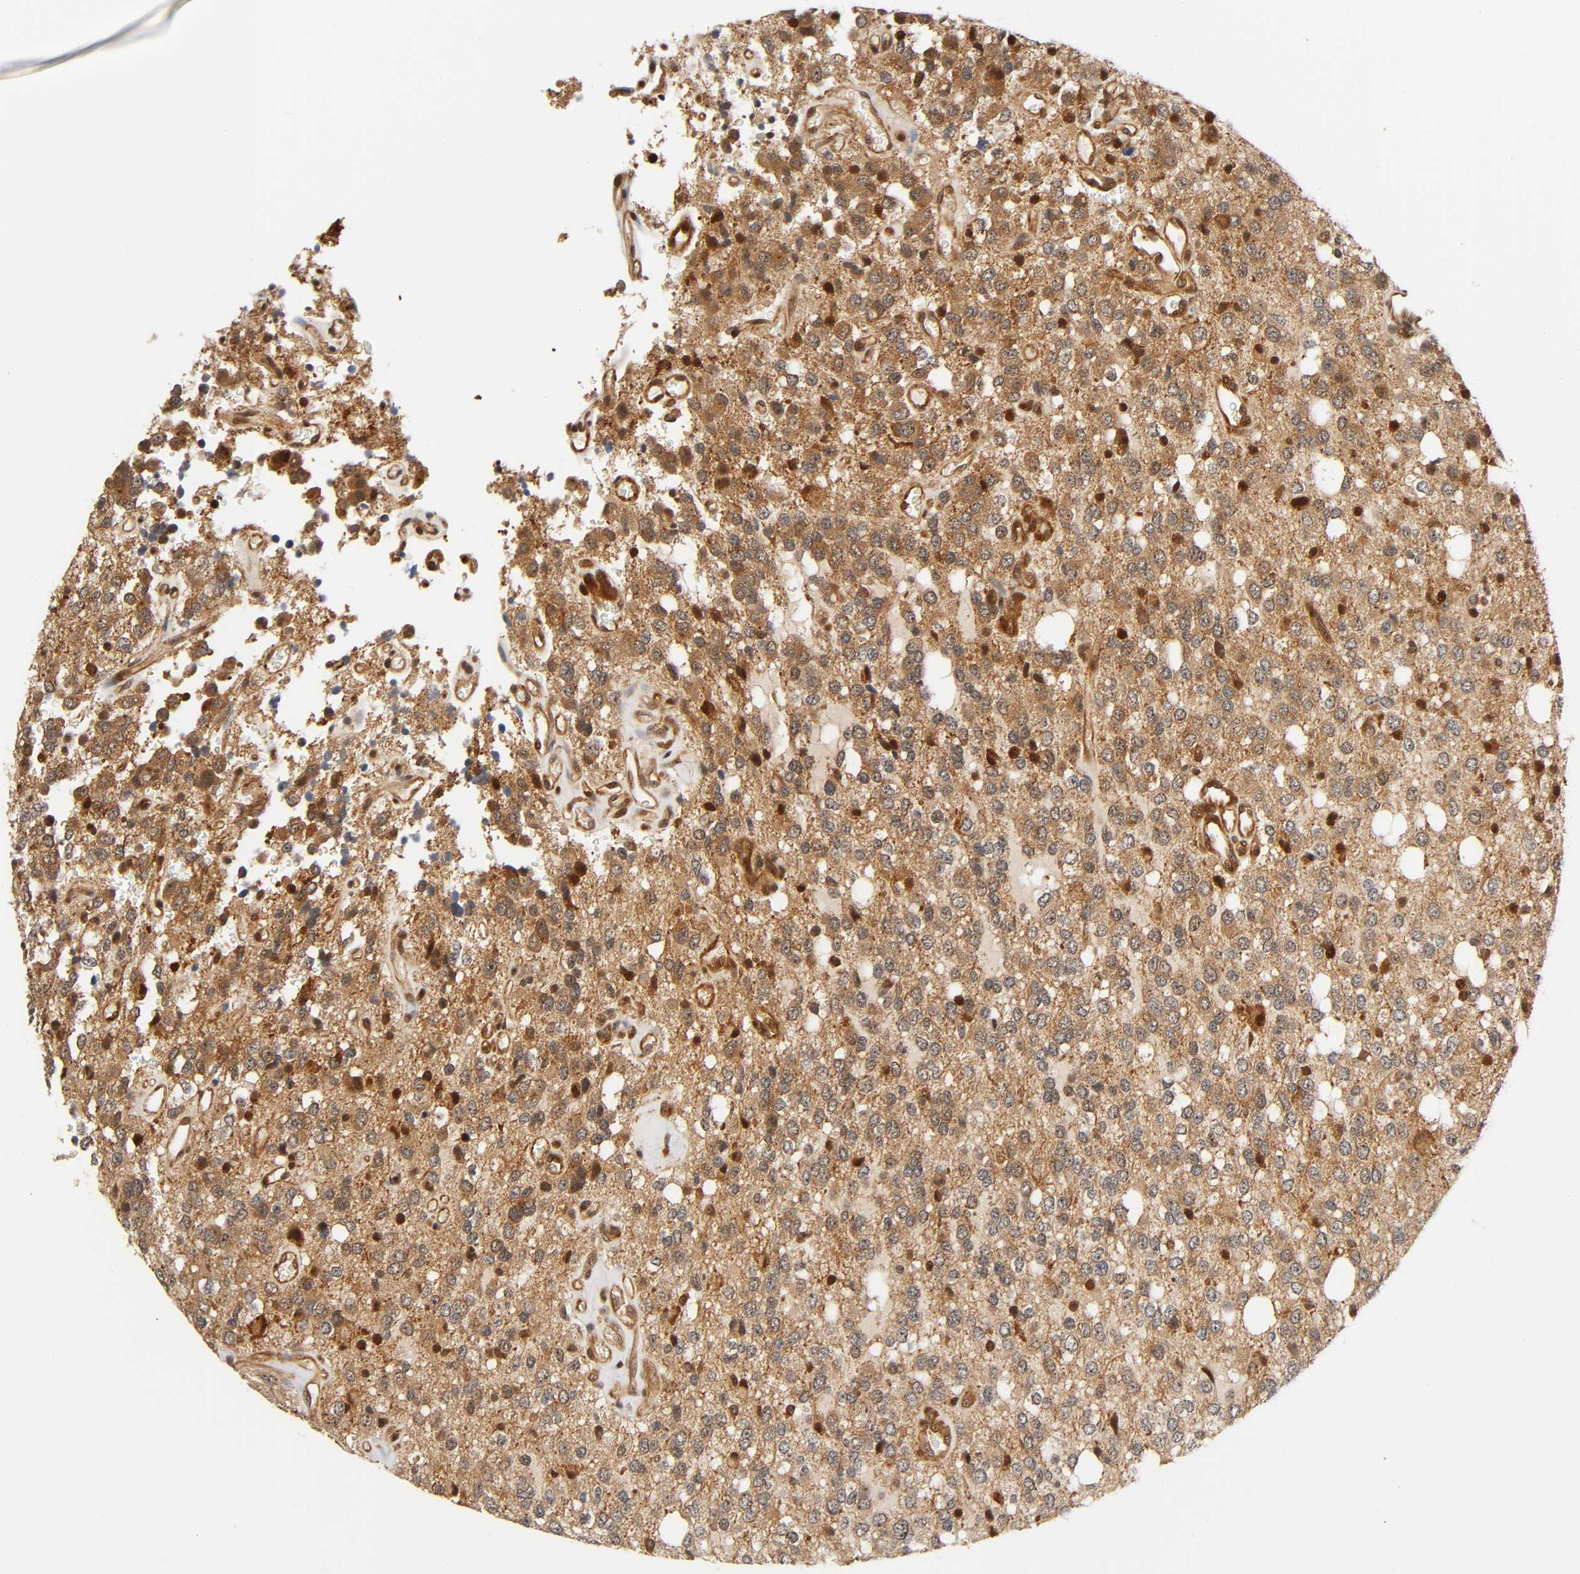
{"staining": {"intensity": "moderate", "quantity": "25%-75%", "location": "cytoplasmic/membranous,nuclear"}, "tissue": "glioma", "cell_type": "Tumor cells", "image_type": "cancer", "snomed": [{"axis": "morphology", "description": "Glioma, malignant, High grade"}, {"axis": "topography", "description": "Brain"}], "caption": "Brown immunohistochemical staining in human glioma shows moderate cytoplasmic/membranous and nuclear expression in about 25%-75% of tumor cells.", "gene": "IQCJ-SCHIP1", "patient": {"sex": "male", "age": 47}}